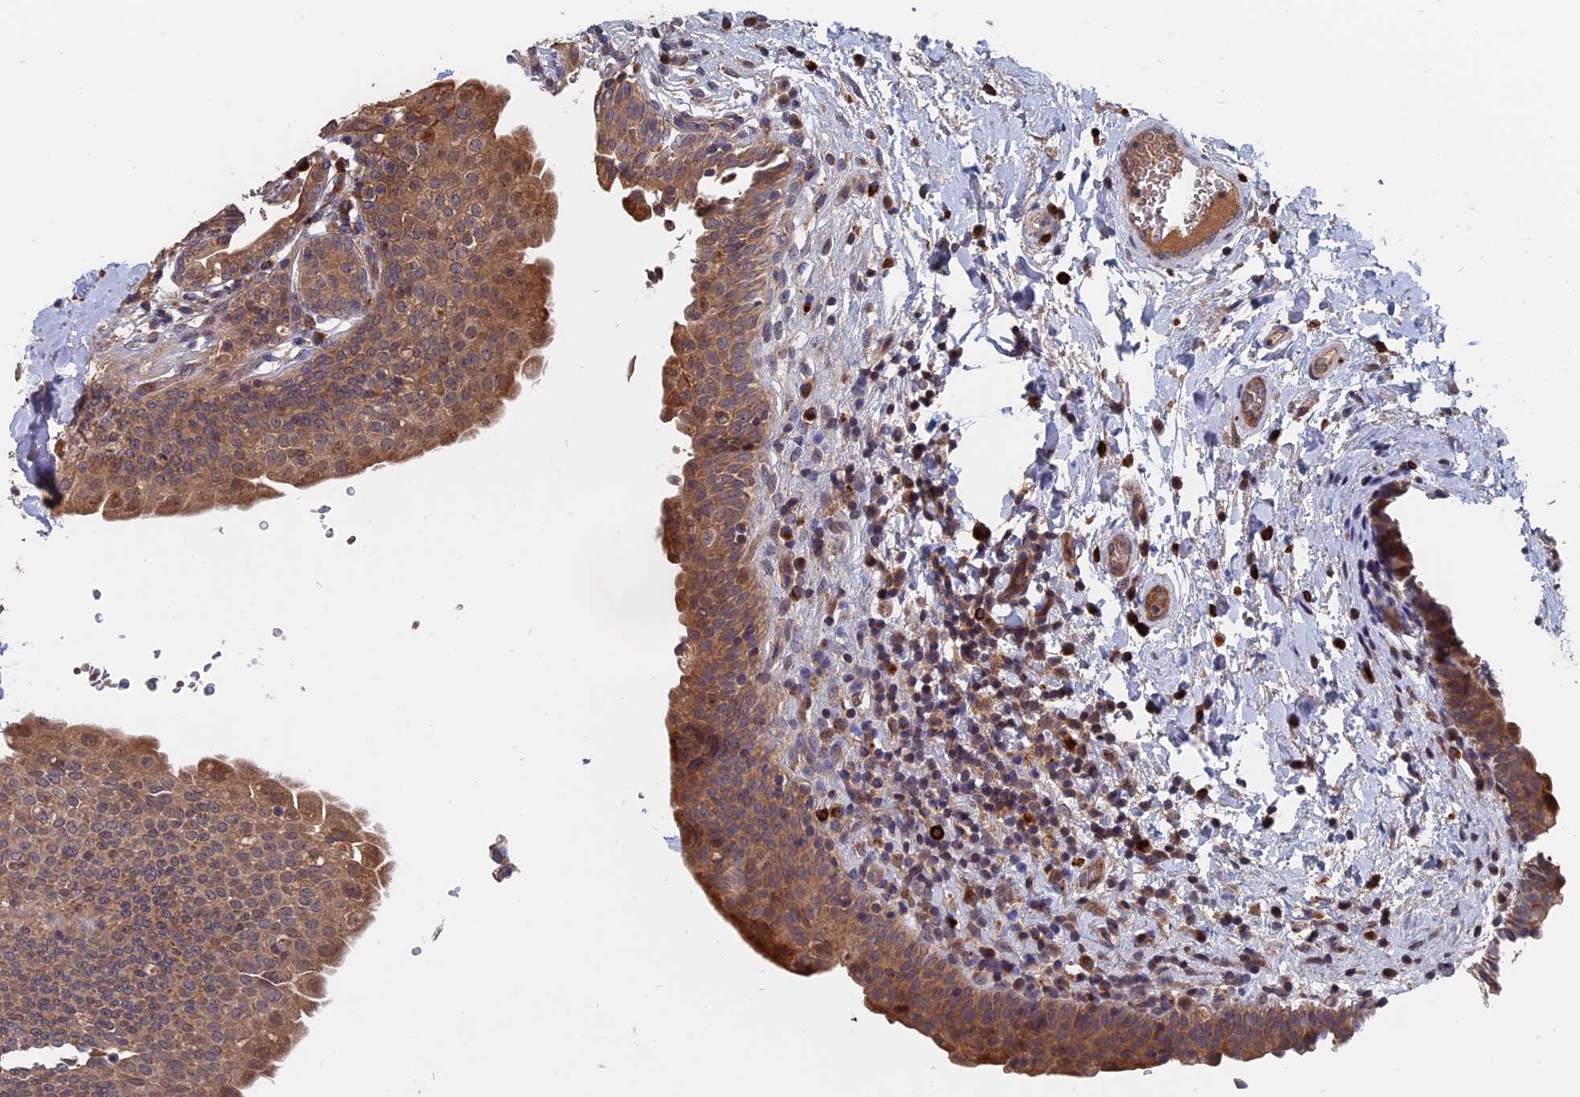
{"staining": {"intensity": "moderate", "quantity": ">75%", "location": "cytoplasmic/membranous"}, "tissue": "urinary bladder", "cell_type": "Urothelial cells", "image_type": "normal", "snomed": [{"axis": "morphology", "description": "Normal tissue, NOS"}, {"axis": "topography", "description": "Urinary bladder"}], "caption": "Protein staining displays moderate cytoplasmic/membranous positivity in approximately >75% of urothelial cells in normal urinary bladder. The staining was performed using DAB (3,3'-diaminobenzidine), with brown indicating positive protein expression. Nuclei are stained blue with hematoxylin.", "gene": "TRAPPC2L", "patient": {"sex": "male", "age": 83}}